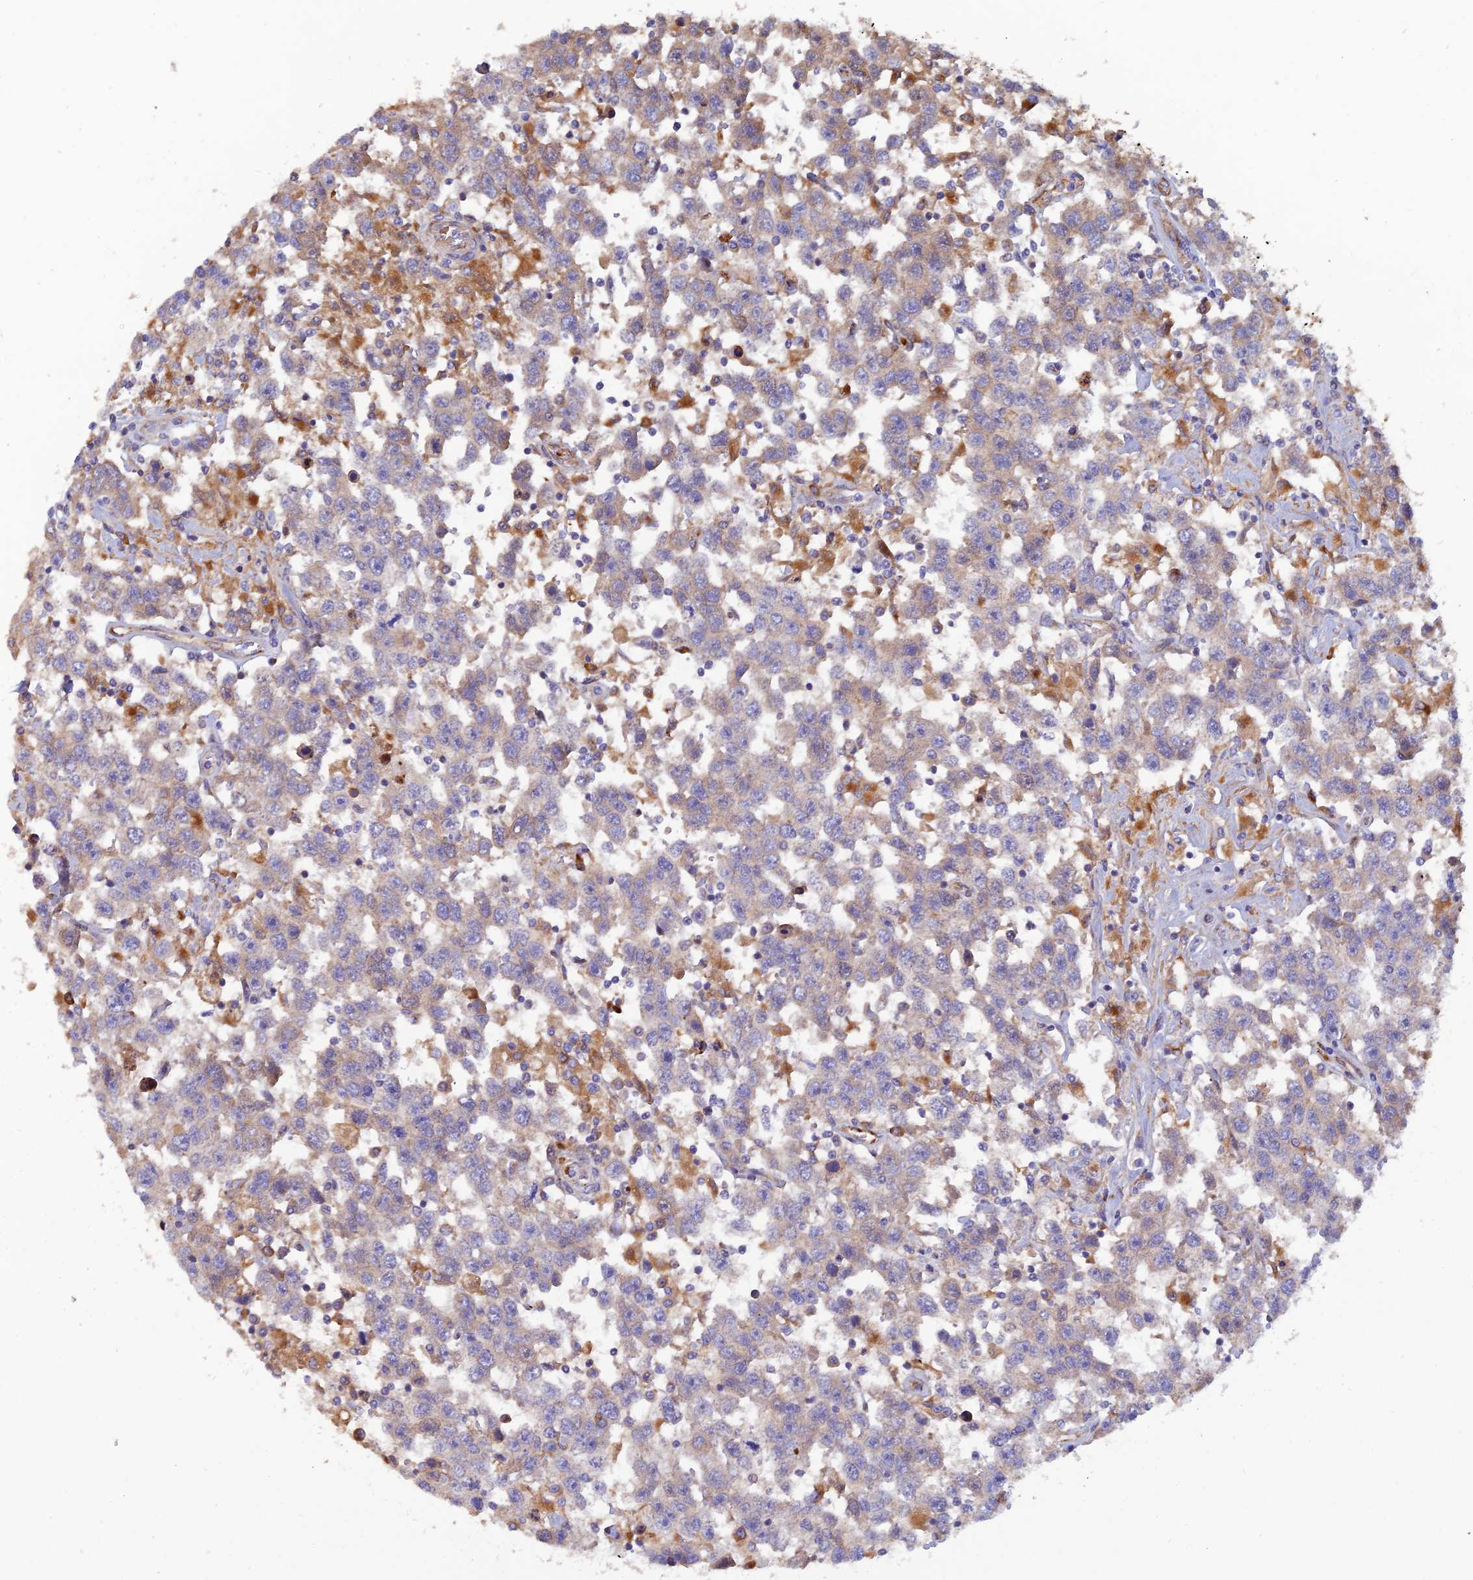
{"staining": {"intensity": "weak", "quantity": "<25%", "location": "cytoplasmic/membranous"}, "tissue": "testis cancer", "cell_type": "Tumor cells", "image_type": "cancer", "snomed": [{"axis": "morphology", "description": "Seminoma, NOS"}, {"axis": "topography", "description": "Testis"}], "caption": "IHC of human seminoma (testis) displays no expression in tumor cells.", "gene": "GMCL1", "patient": {"sex": "male", "age": 41}}